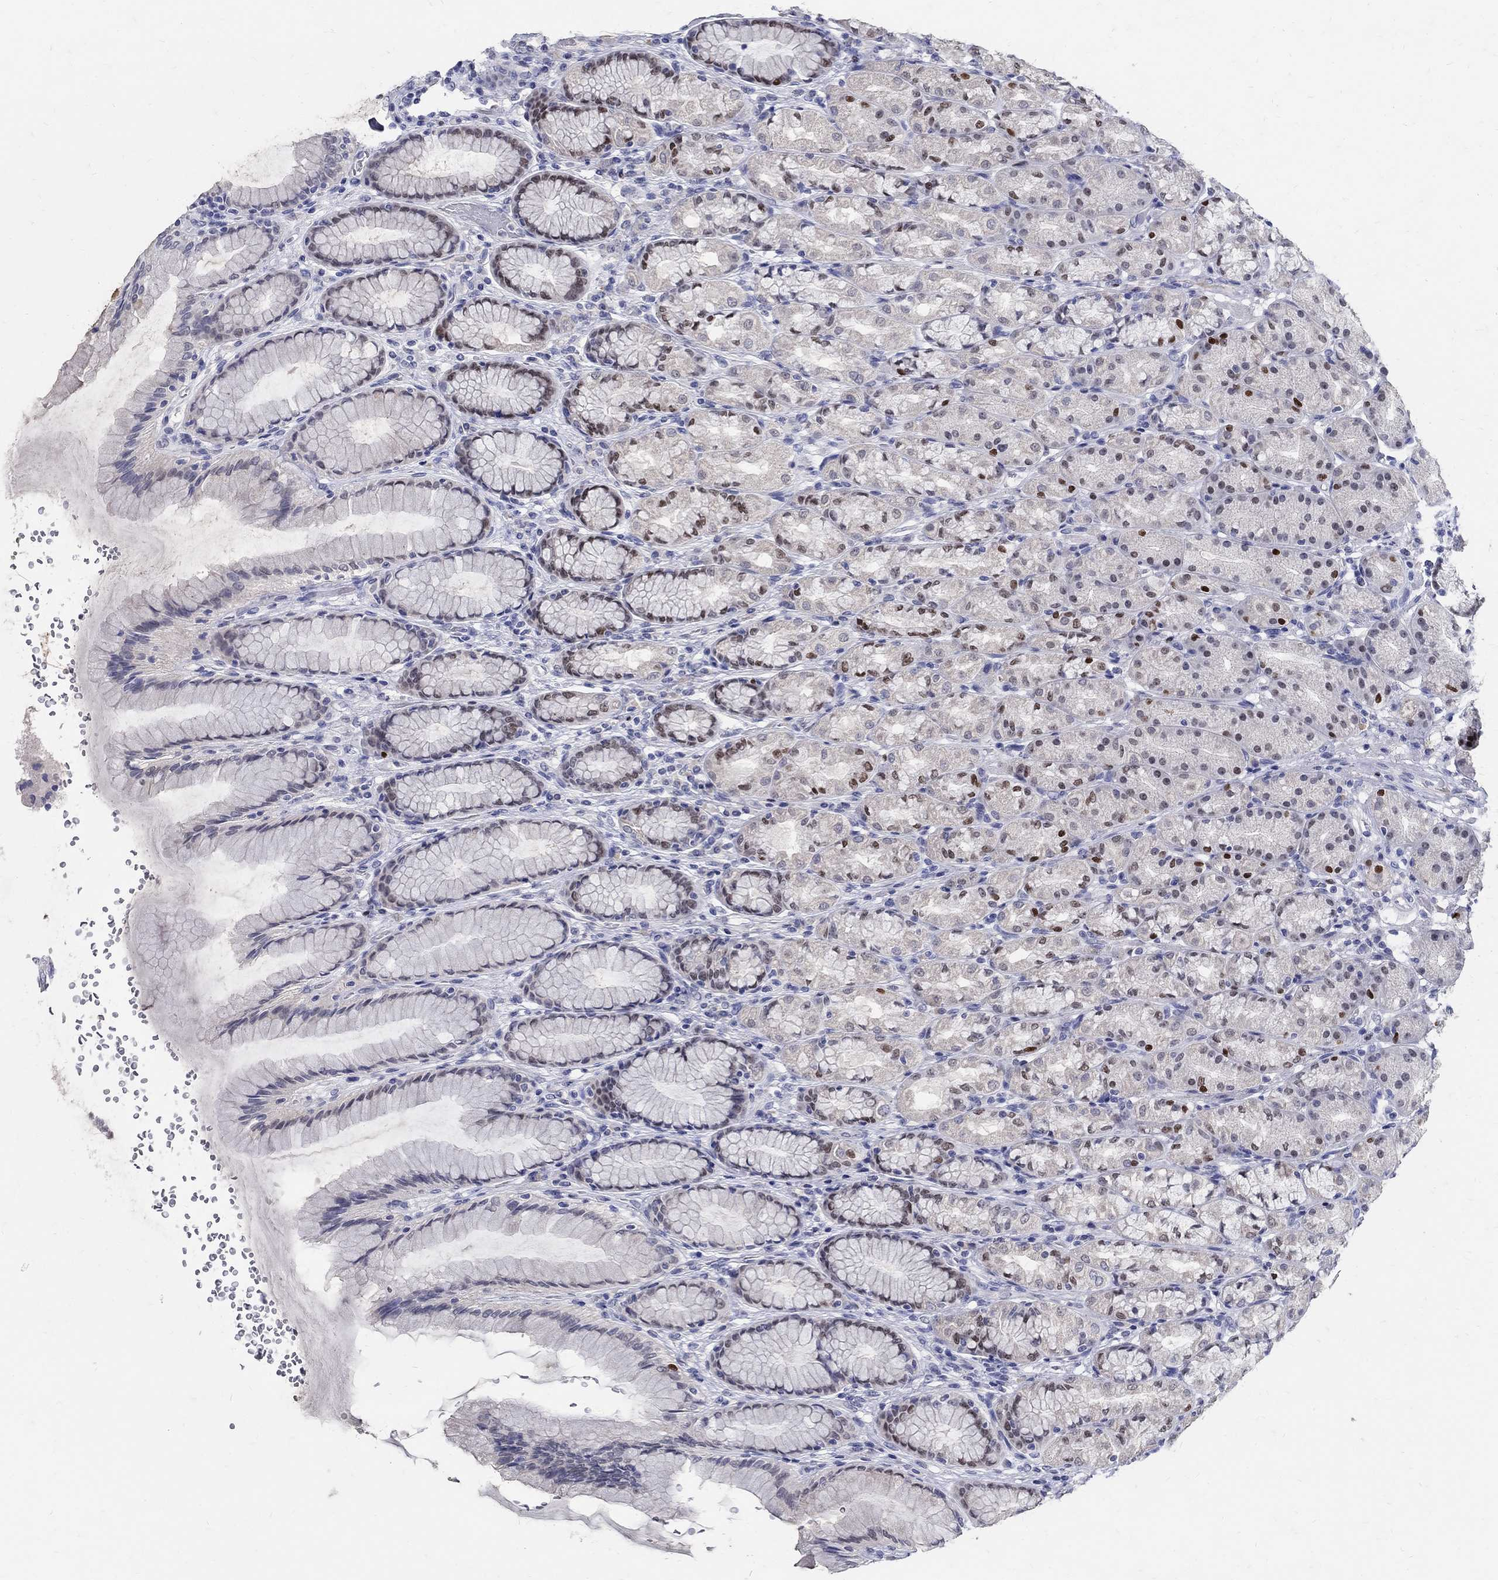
{"staining": {"intensity": "strong", "quantity": "<25%", "location": "nuclear"}, "tissue": "stomach", "cell_type": "Glandular cells", "image_type": "normal", "snomed": [{"axis": "morphology", "description": "Normal tissue, NOS"}, {"axis": "morphology", "description": "Adenocarcinoma, NOS"}, {"axis": "topography", "description": "Stomach"}], "caption": "Glandular cells show strong nuclear staining in approximately <25% of cells in normal stomach. Using DAB (3,3'-diaminobenzidine) (brown) and hematoxylin (blue) stains, captured at high magnification using brightfield microscopy.", "gene": "SOX2", "patient": {"sex": "female", "age": 79}}